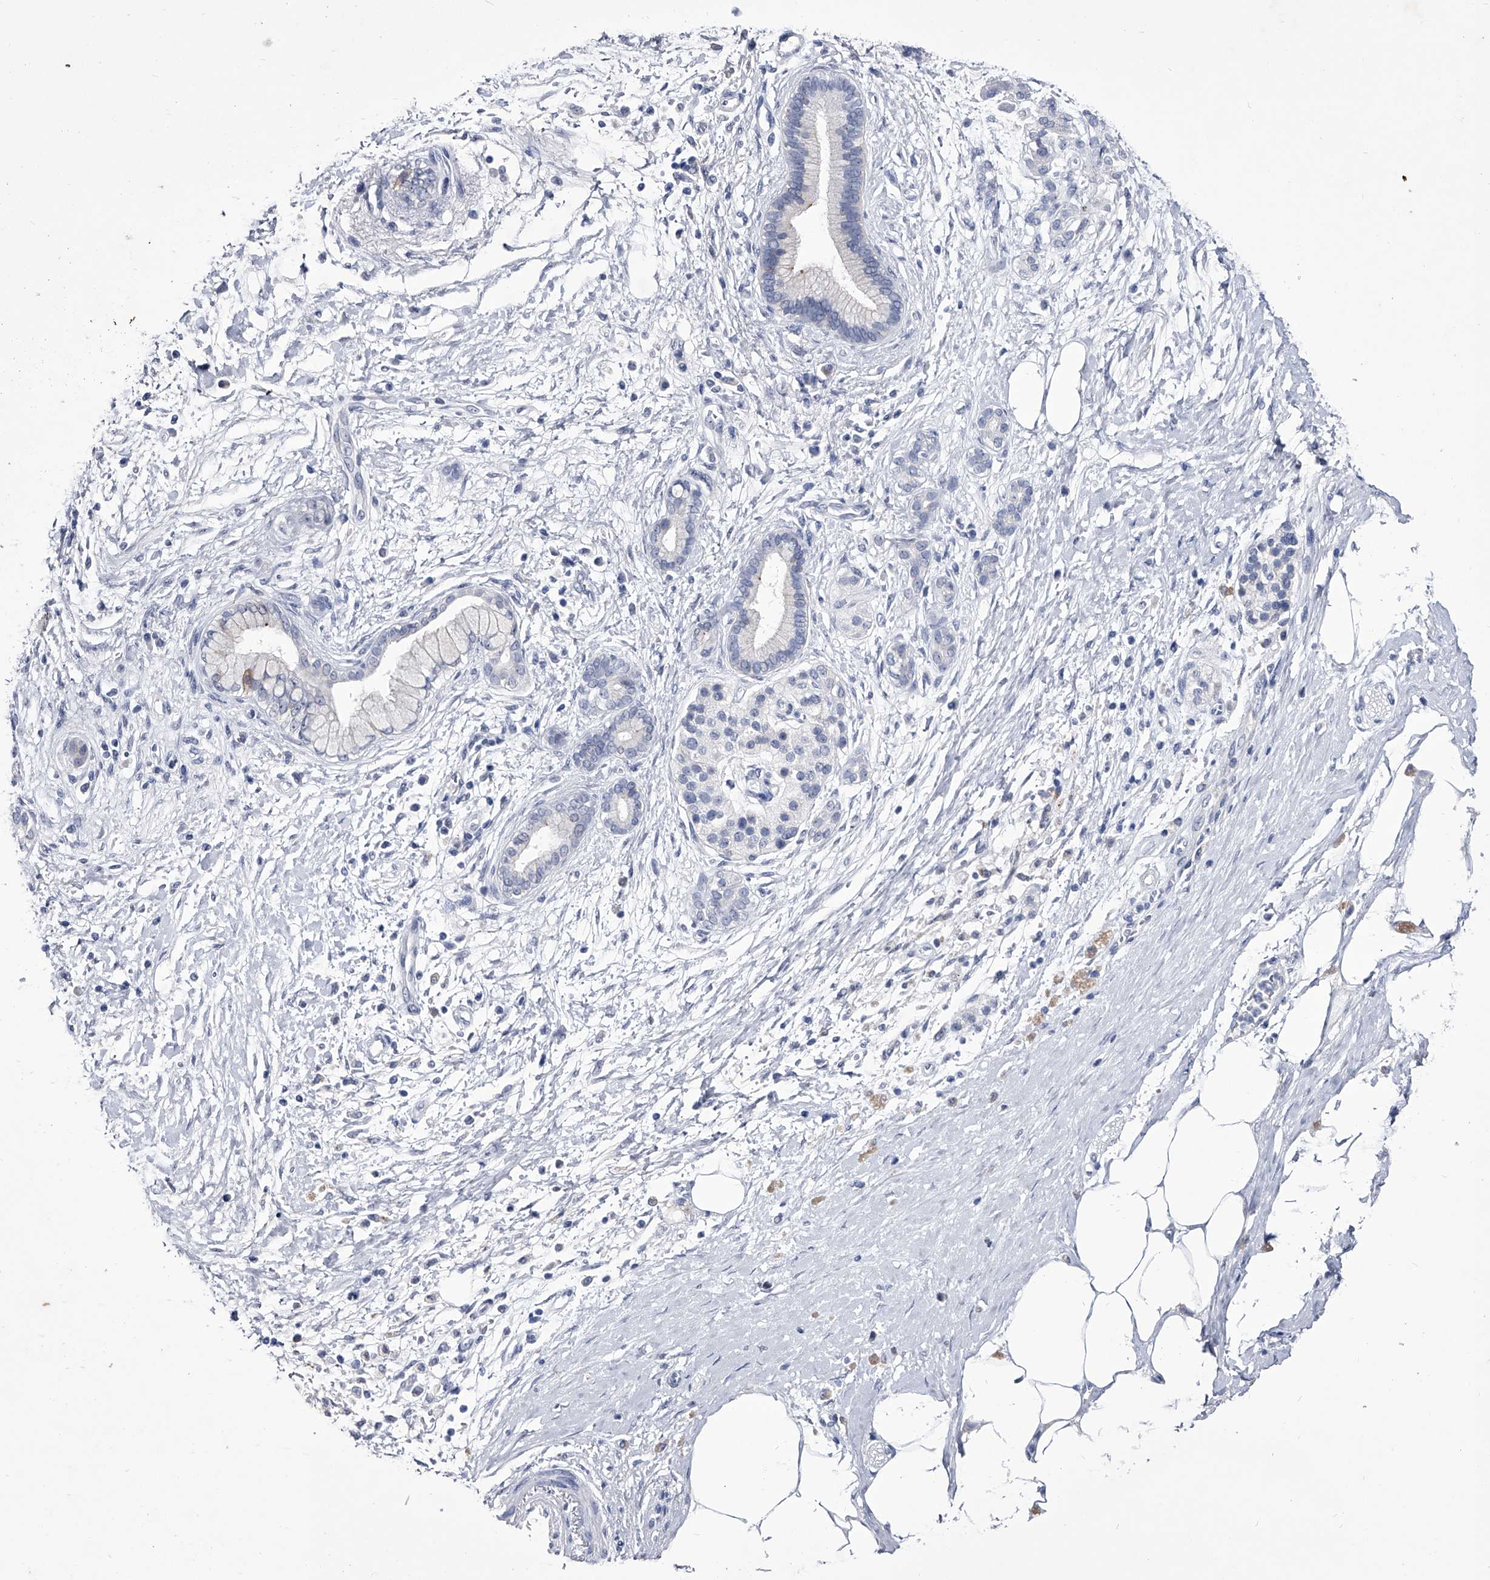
{"staining": {"intensity": "negative", "quantity": "none", "location": "none"}, "tissue": "pancreatic cancer", "cell_type": "Tumor cells", "image_type": "cancer", "snomed": [{"axis": "morphology", "description": "Adenocarcinoma, NOS"}, {"axis": "topography", "description": "Pancreas"}], "caption": "A micrograph of adenocarcinoma (pancreatic) stained for a protein displays no brown staining in tumor cells.", "gene": "CRISP2", "patient": {"sex": "male", "age": 58}}